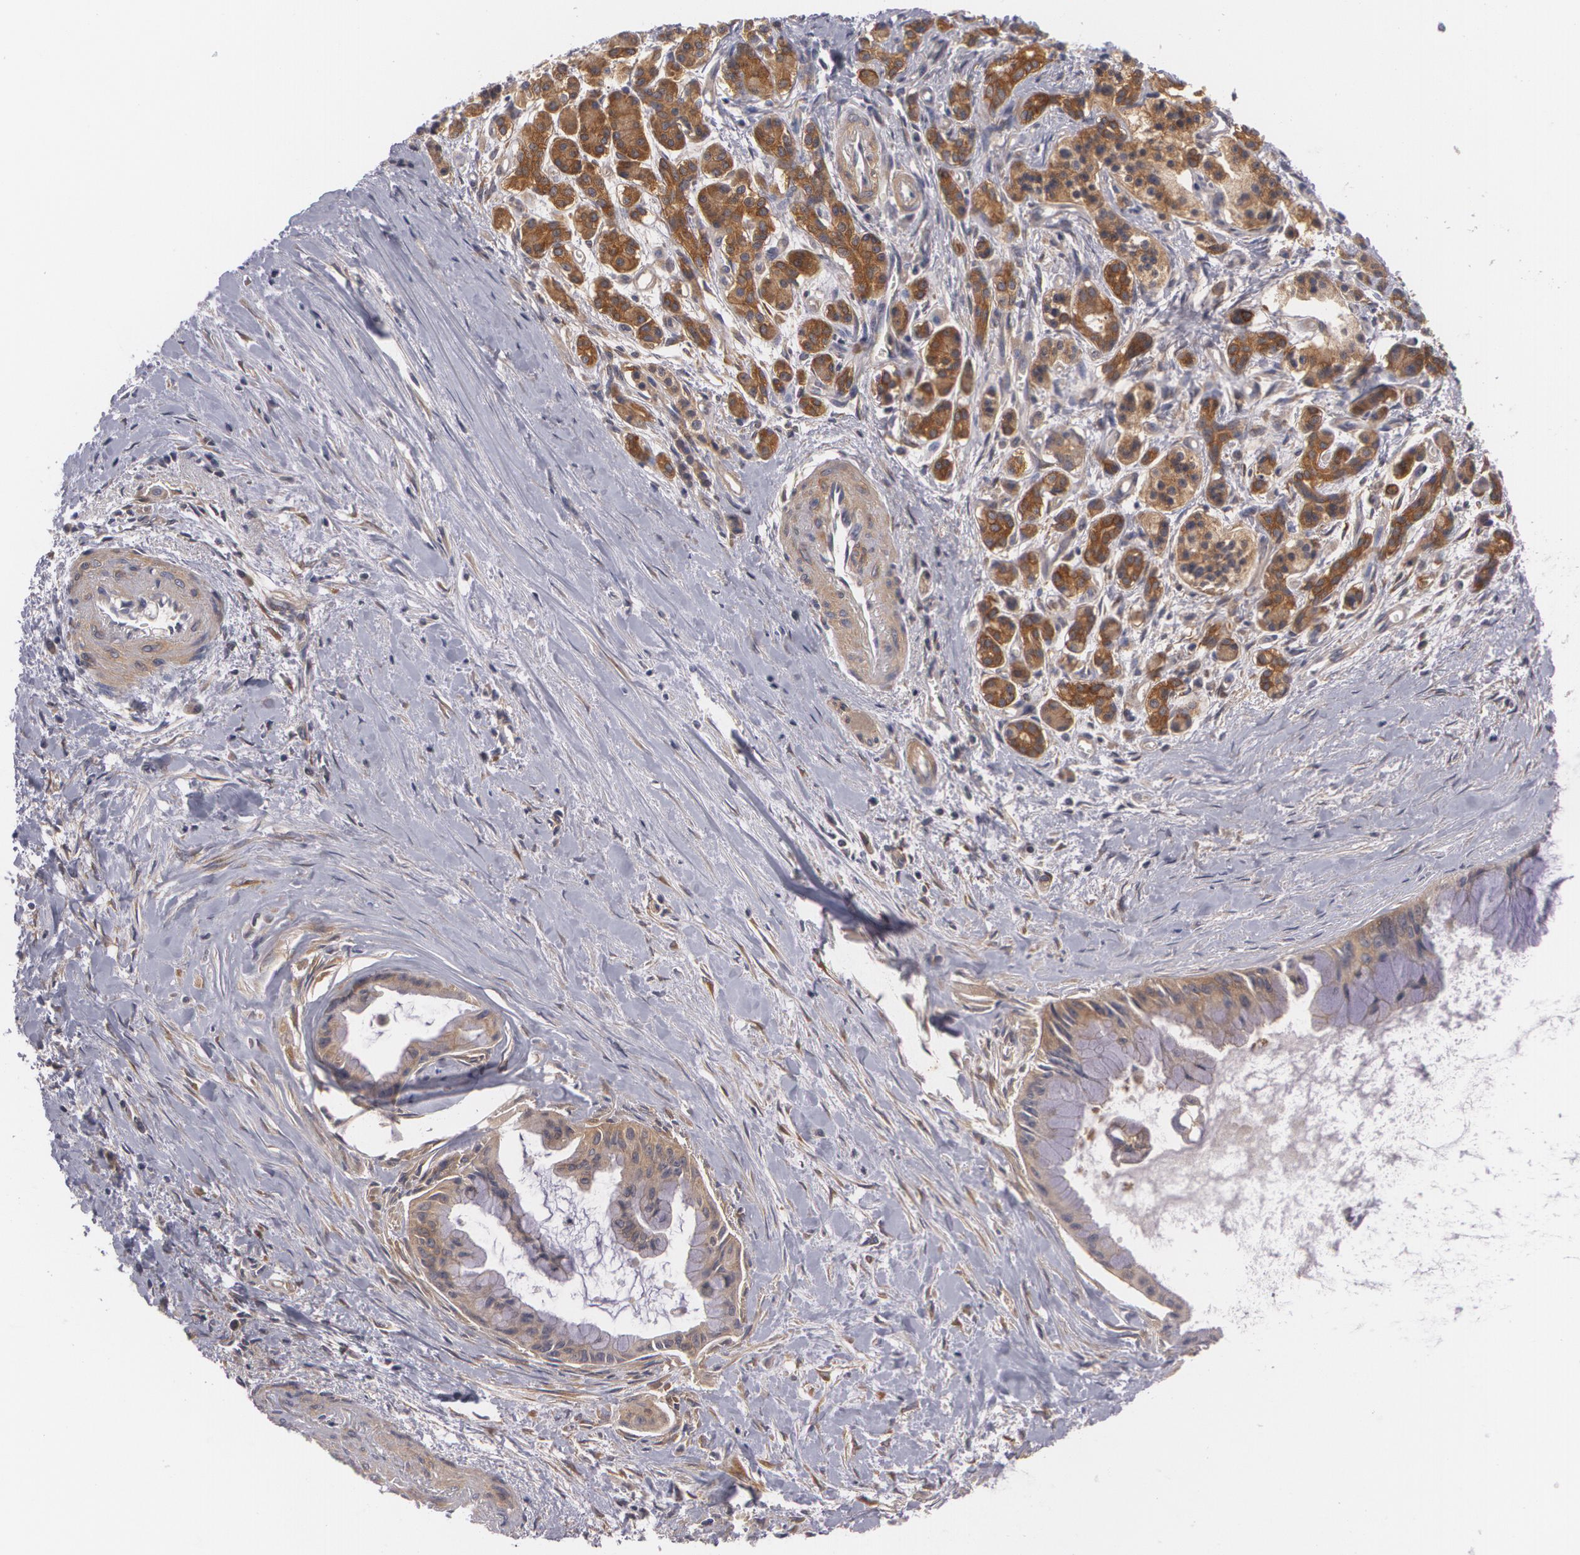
{"staining": {"intensity": "weak", "quantity": ">75%", "location": "cytoplasmic/membranous"}, "tissue": "pancreatic cancer", "cell_type": "Tumor cells", "image_type": "cancer", "snomed": [{"axis": "morphology", "description": "Adenocarcinoma, NOS"}, {"axis": "topography", "description": "Pancreas"}], "caption": "Weak cytoplasmic/membranous positivity is appreciated in approximately >75% of tumor cells in adenocarcinoma (pancreatic). The staining was performed using DAB (3,3'-diaminobenzidine), with brown indicating positive protein expression. Nuclei are stained blue with hematoxylin.", "gene": "CASK", "patient": {"sex": "male", "age": 59}}